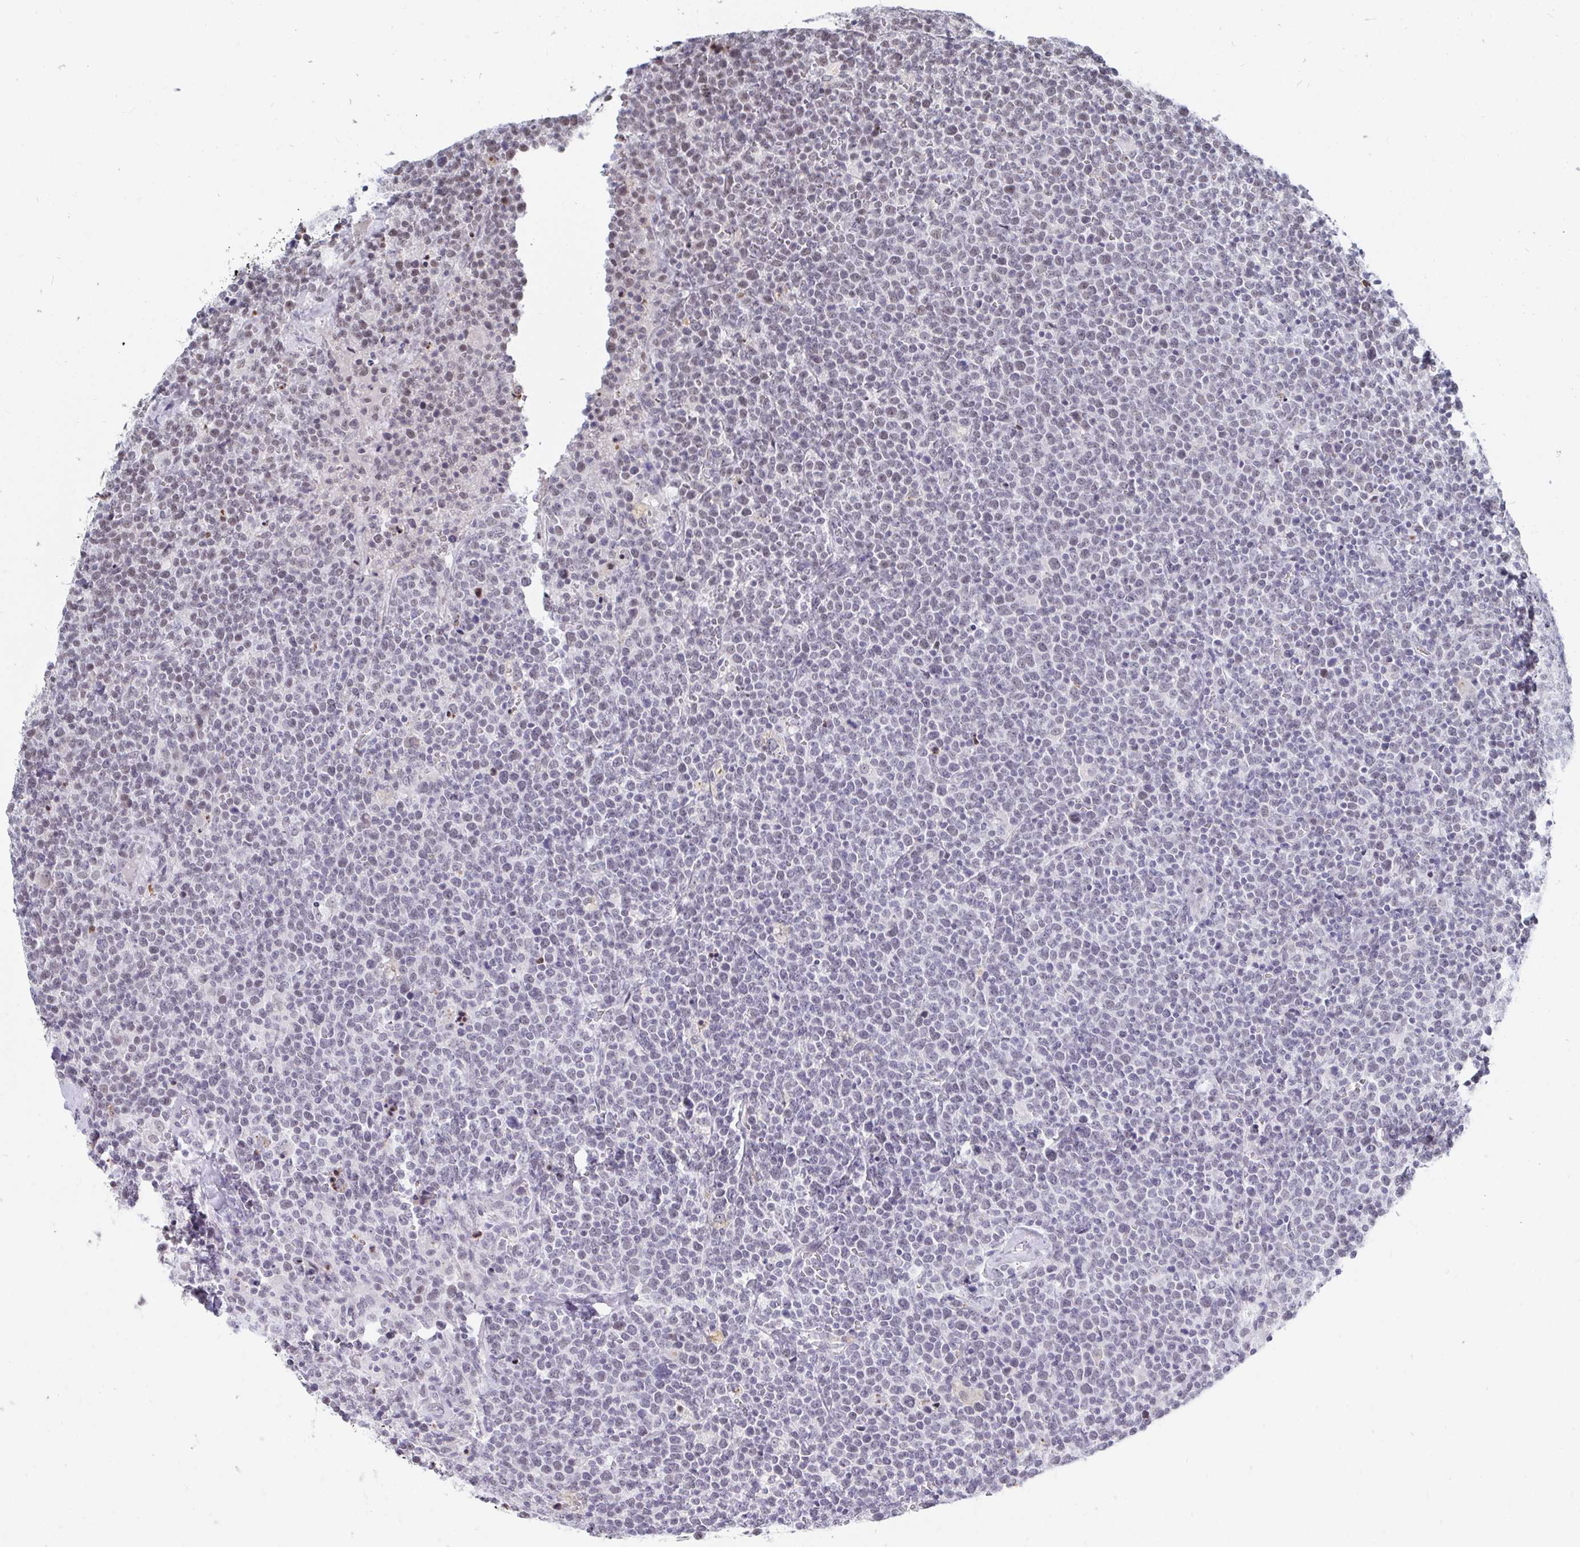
{"staining": {"intensity": "weak", "quantity": "<25%", "location": "nuclear"}, "tissue": "lymphoma", "cell_type": "Tumor cells", "image_type": "cancer", "snomed": [{"axis": "morphology", "description": "Malignant lymphoma, non-Hodgkin's type, High grade"}, {"axis": "topography", "description": "Lymph node"}], "caption": "This is an IHC image of human lymphoma. There is no positivity in tumor cells.", "gene": "TRIP12", "patient": {"sex": "male", "age": 61}}